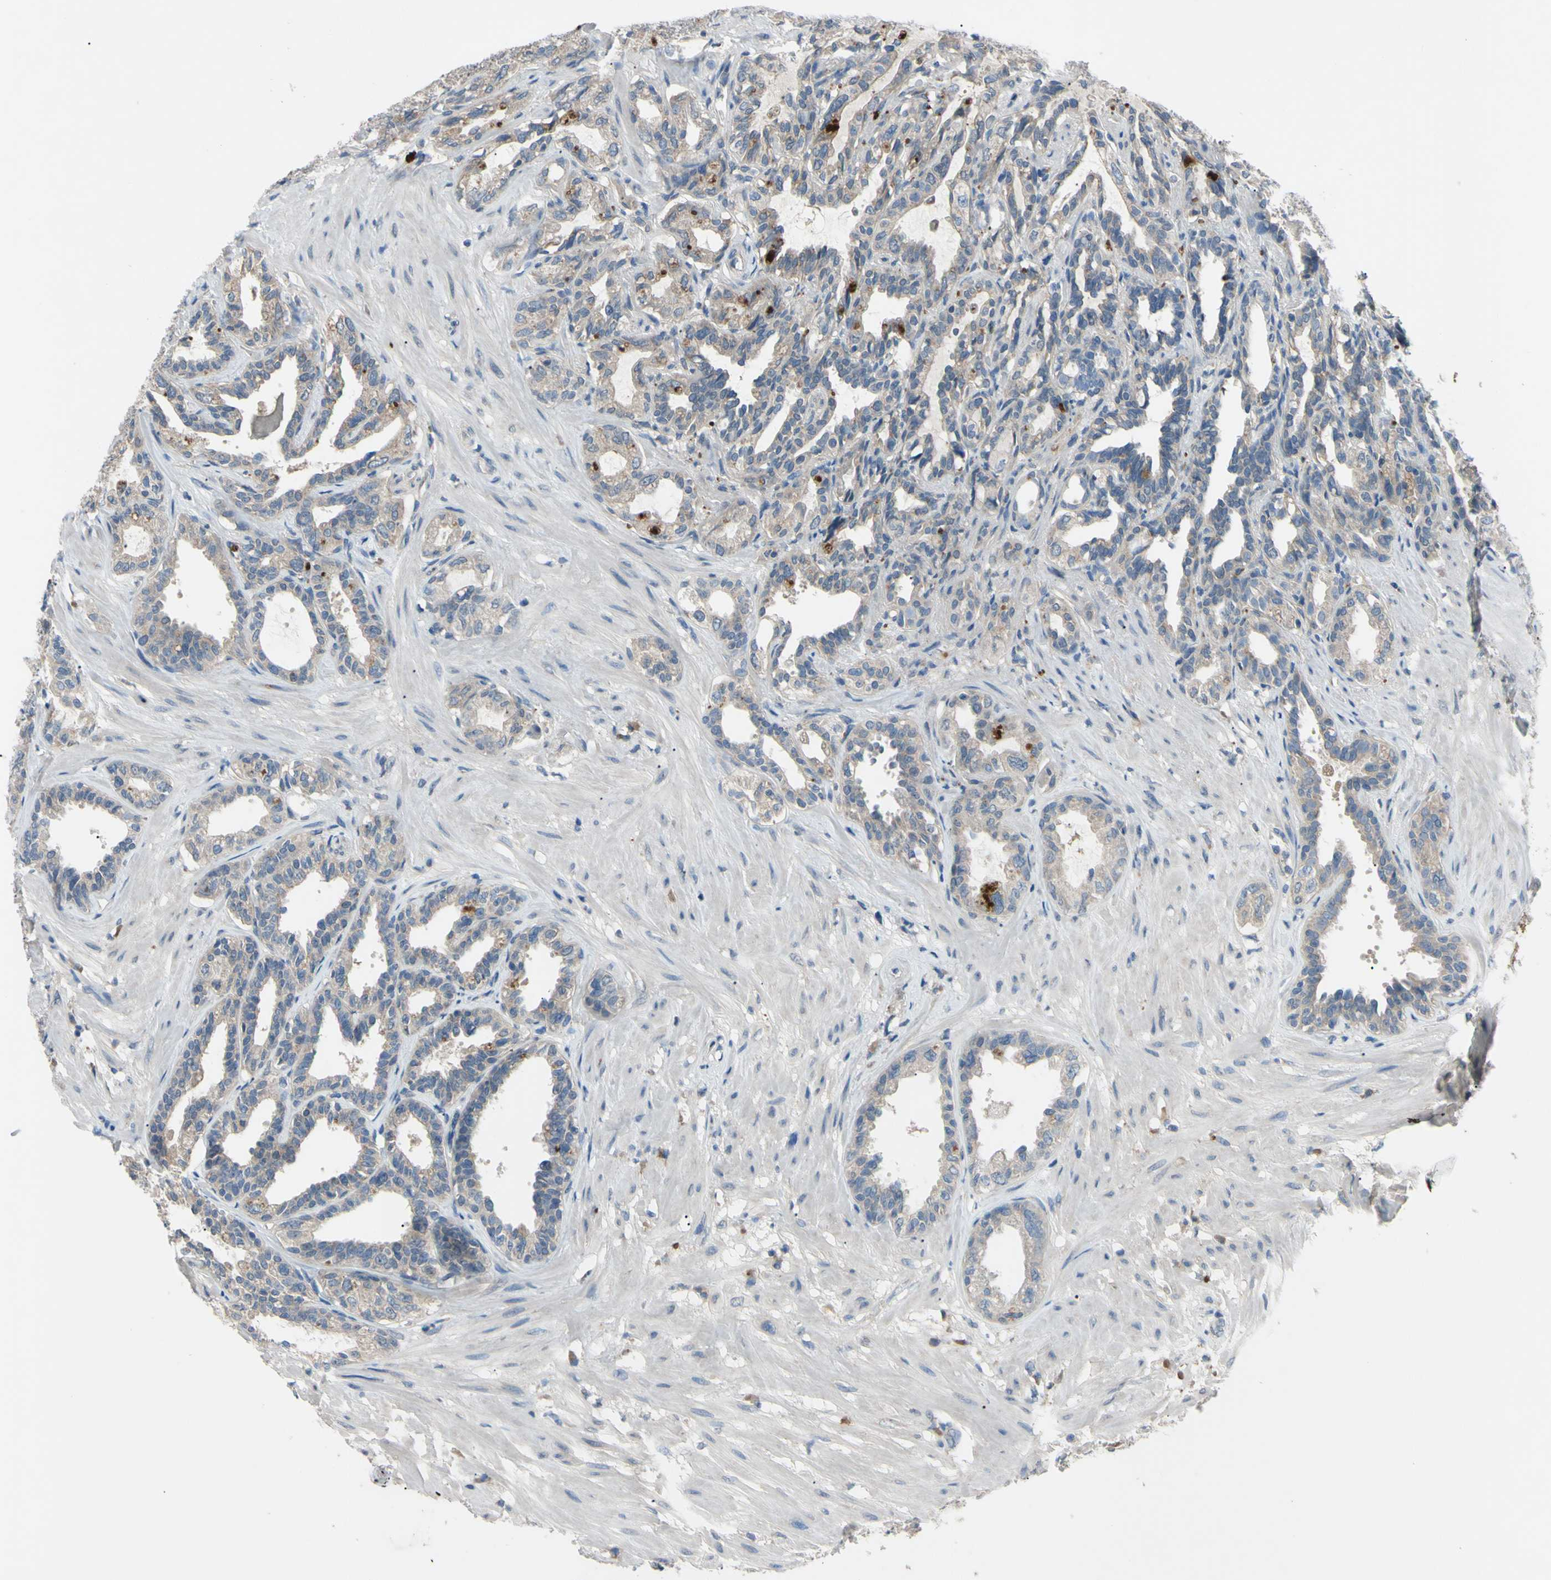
{"staining": {"intensity": "weak", "quantity": "<25%", "location": "cytoplasmic/membranous"}, "tissue": "seminal vesicle", "cell_type": "Glandular cells", "image_type": "normal", "snomed": [{"axis": "morphology", "description": "Normal tissue, NOS"}, {"axis": "topography", "description": "Seminal veicle"}], "caption": "DAB immunohistochemical staining of unremarkable human seminal vesicle displays no significant expression in glandular cells.", "gene": "HILPDA", "patient": {"sex": "male", "age": 61}}